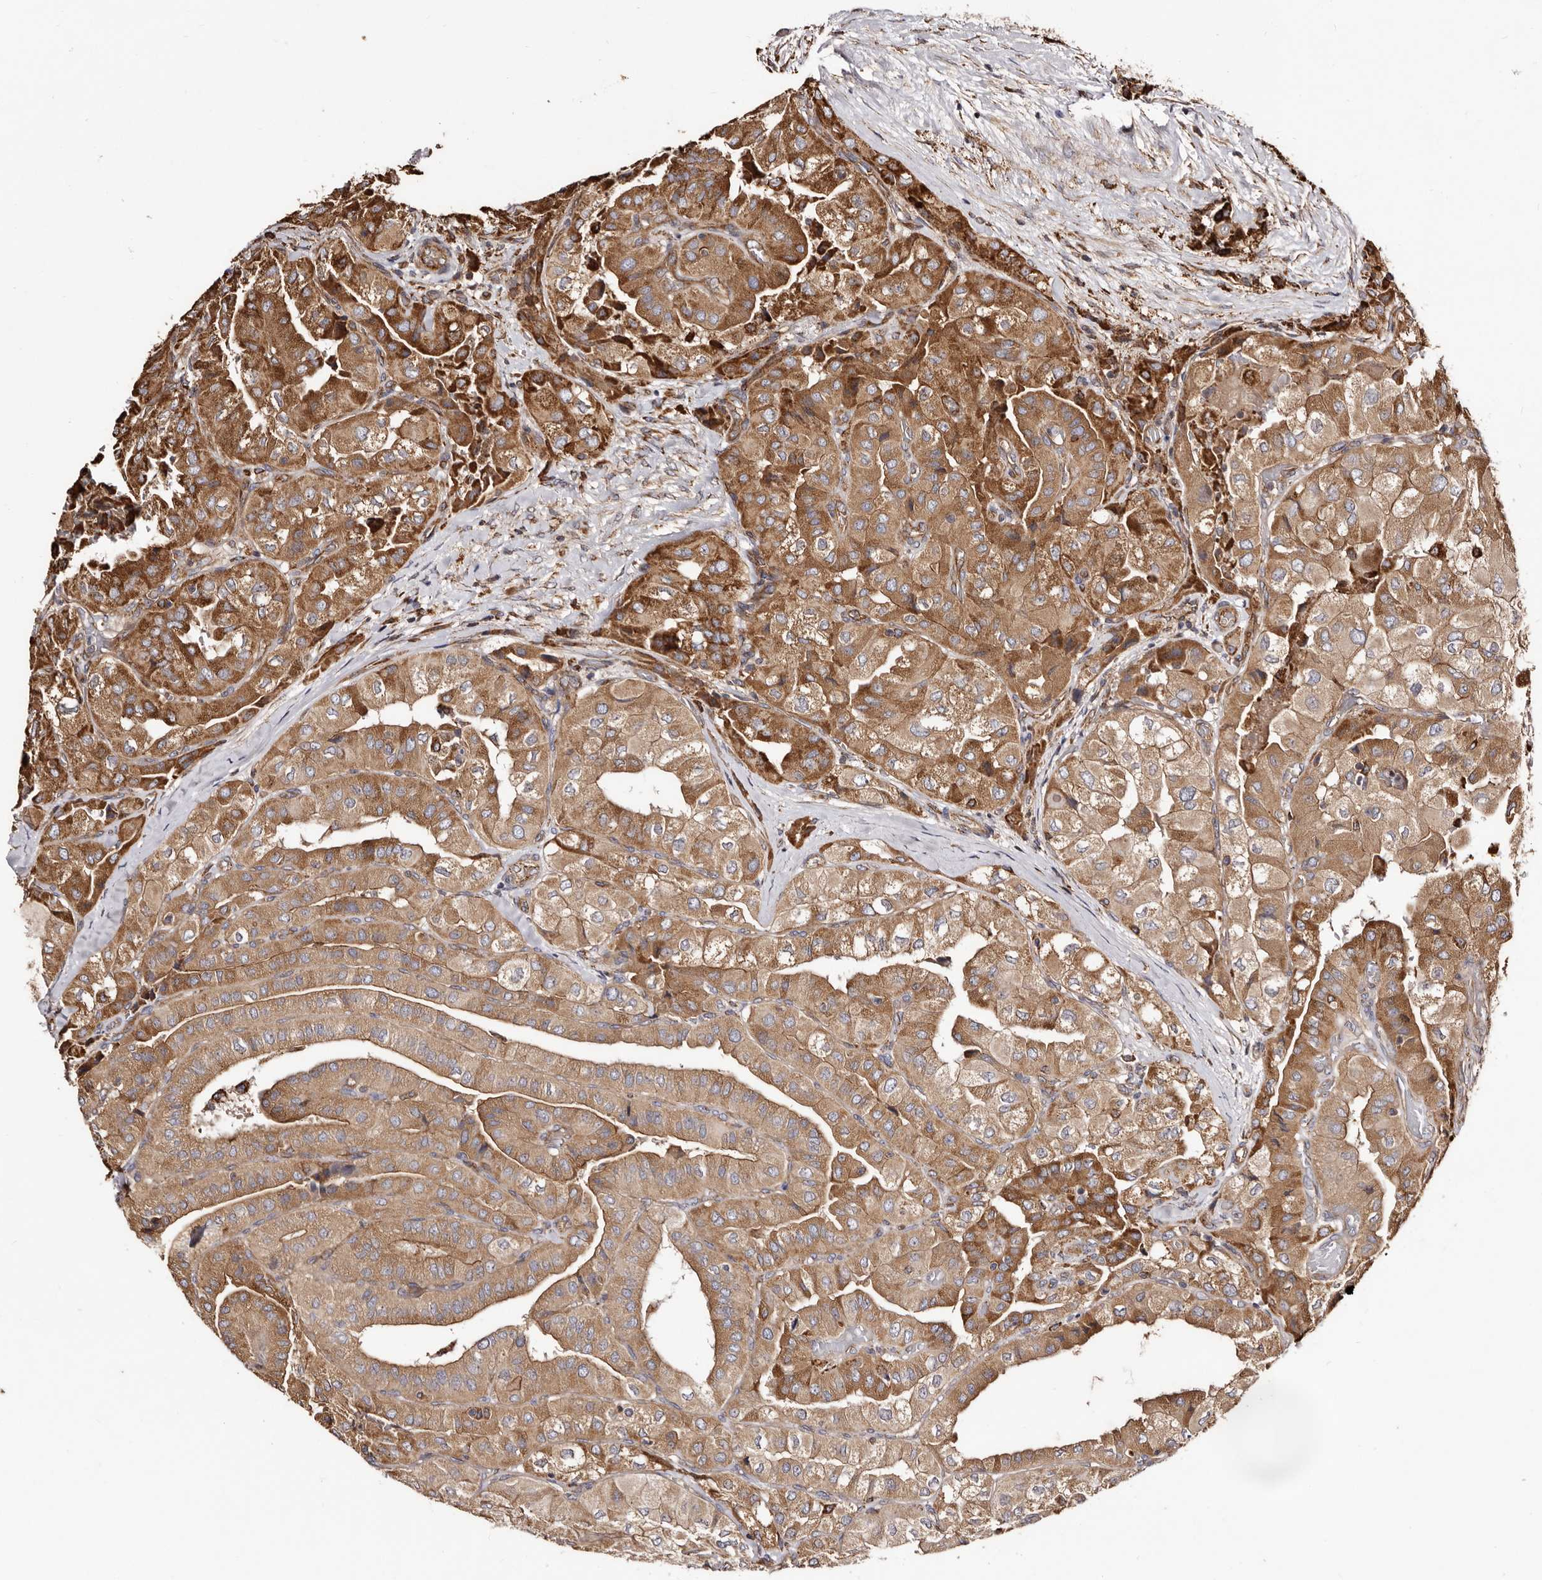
{"staining": {"intensity": "strong", "quantity": ">75%", "location": "cytoplasmic/membranous"}, "tissue": "thyroid cancer", "cell_type": "Tumor cells", "image_type": "cancer", "snomed": [{"axis": "morphology", "description": "Papillary adenocarcinoma, NOS"}, {"axis": "topography", "description": "Thyroid gland"}], "caption": "Brown immunohistochemical staining in thyroid papillary adenocarcinoma shows strong cytoplasmic/membranous positivity in approximately >75% of tumor cells.", "gene": "LUZP1", "patient": {"sex": "female", "age": 59}}